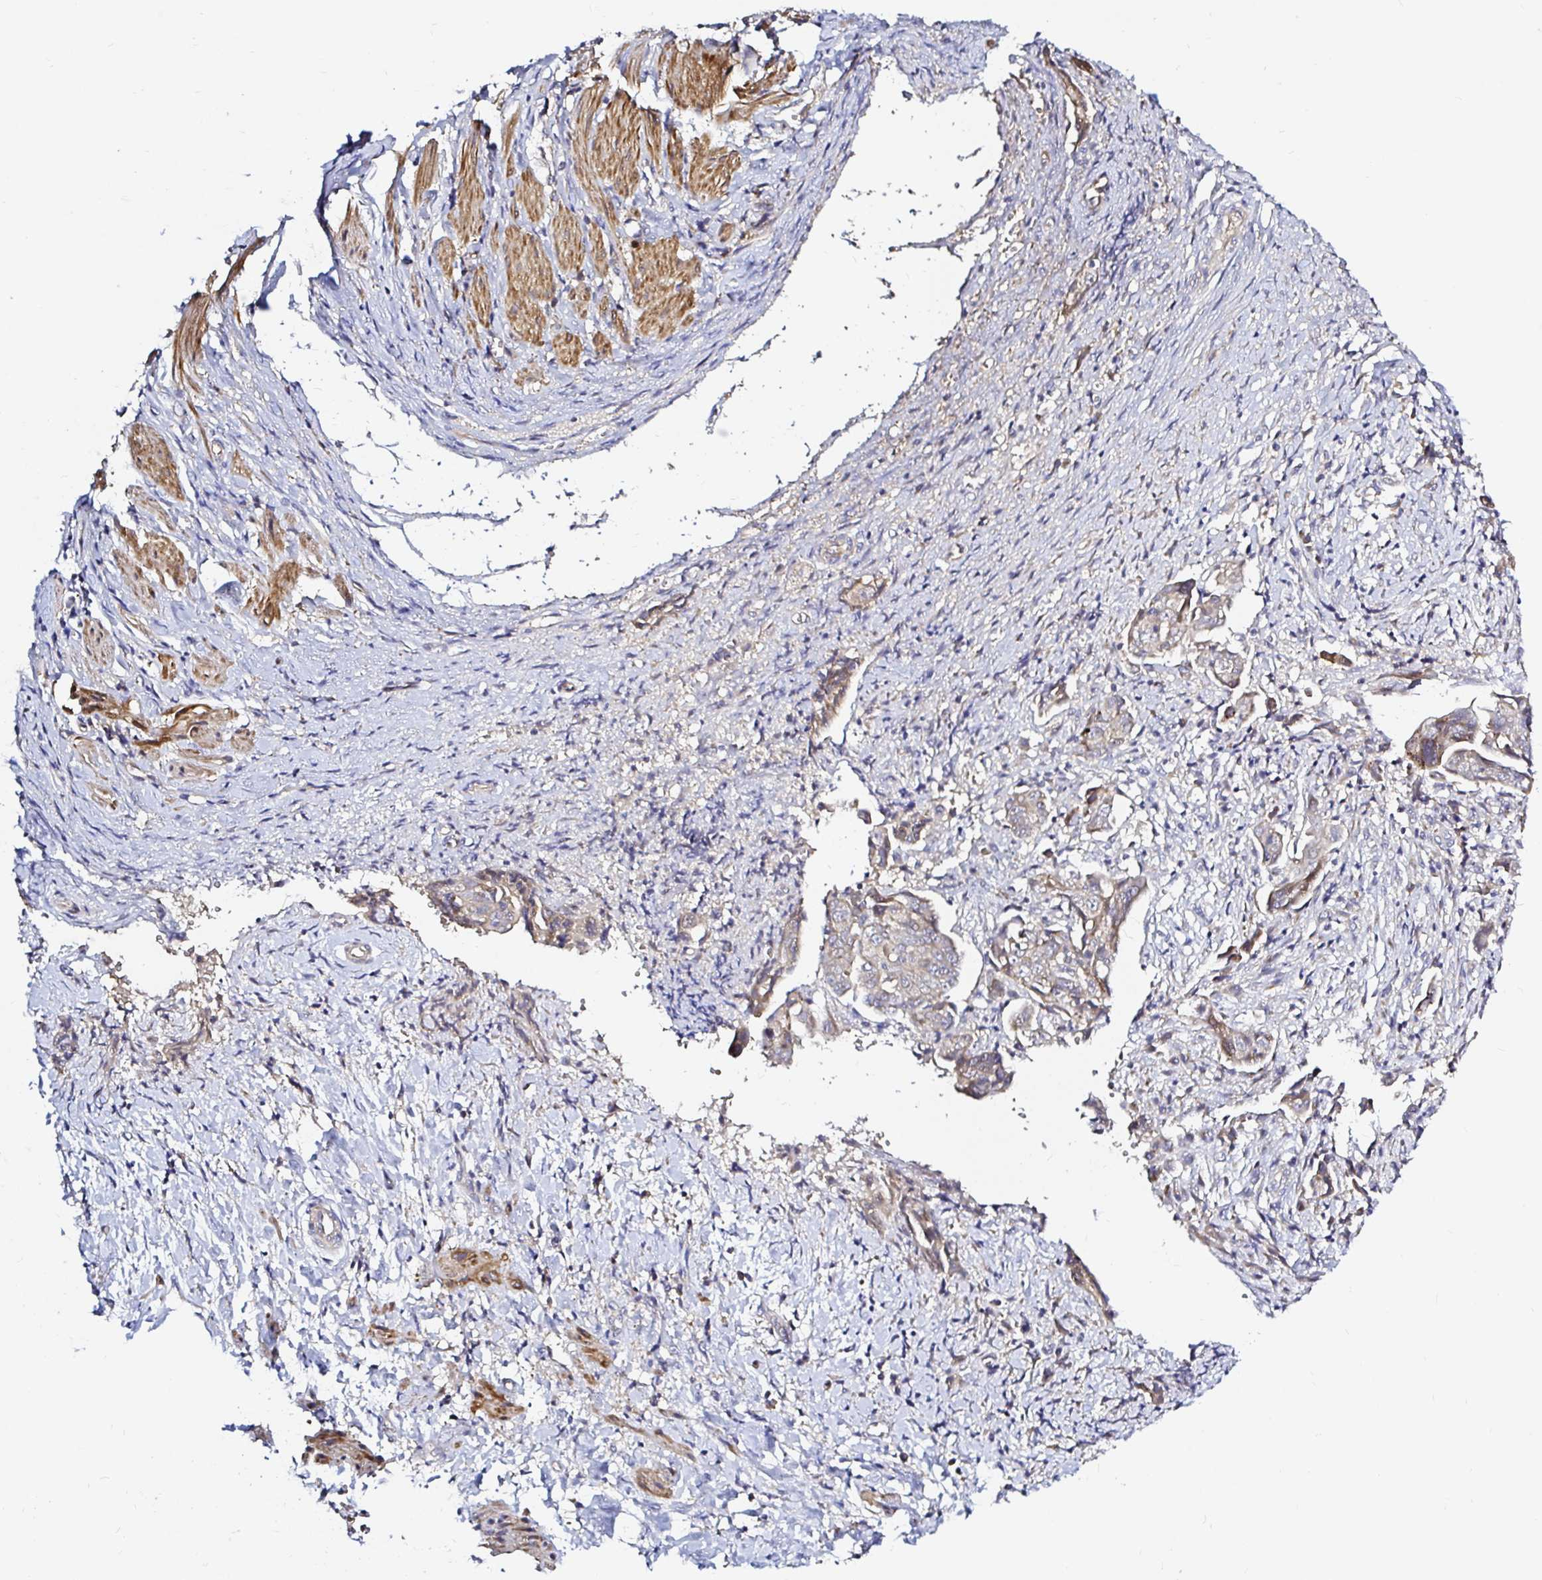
{"staining": {"intensity": "negative", "quantity": "none", "location": "none"}, "tissue": "ovarian cancer", "cell_type": "Tumor cells", "image_type": "cancer", "snomed": [{"axis": "morphology", "description": "Carcinoma, endometroid"}, {"axis": "topography", "description": "Ovary"}], "caption": "High power microscopy image of an immunohistochemistry micrograph of ovarian cancer, revealing no significant staining in tumor cells.", "gene": "ARHGEF37", "patient": {"sex": "female", "age": 70}}